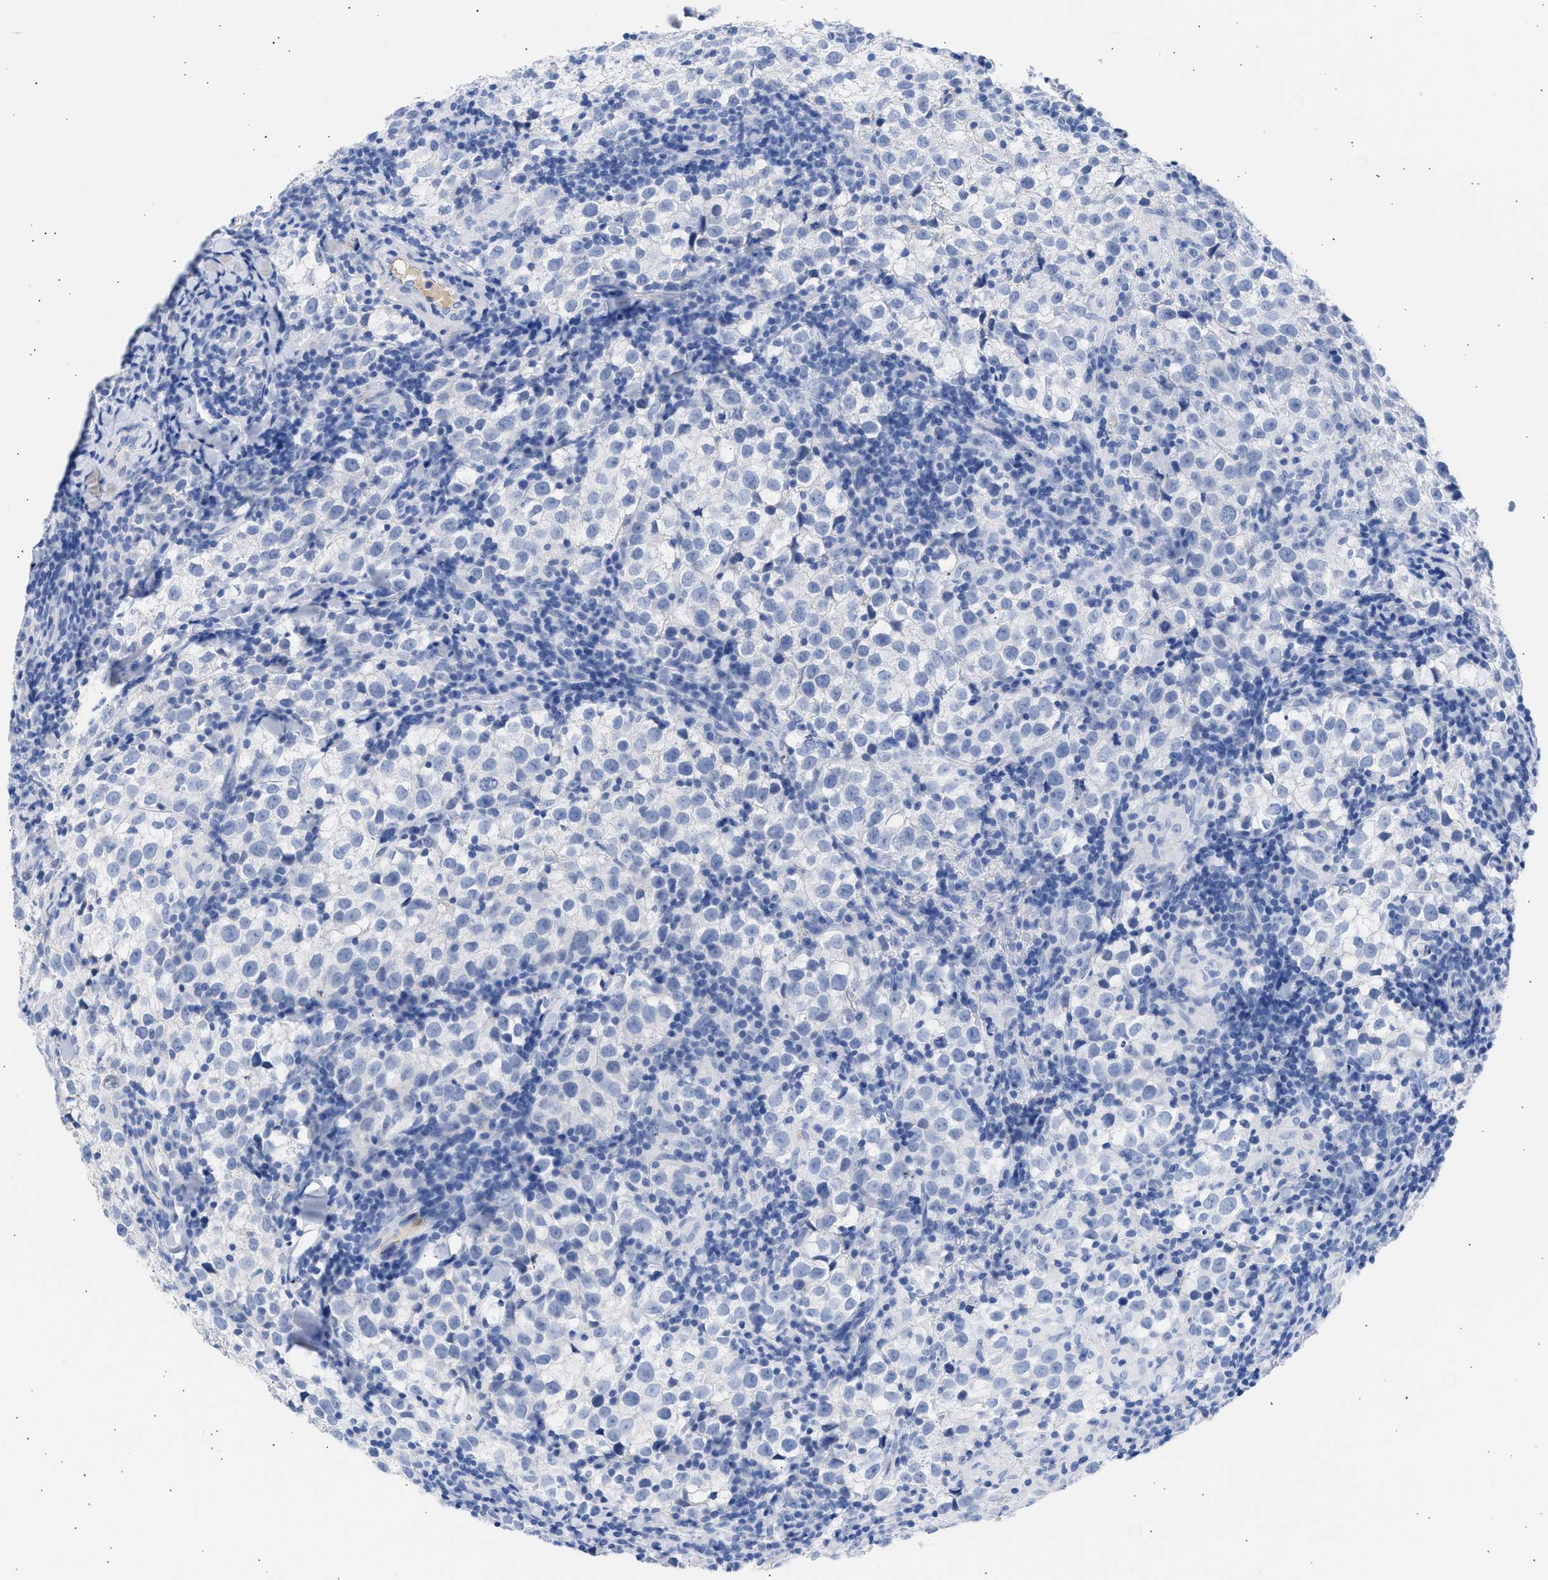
{"staining": {"intensity": "negative", "quantity": "none", "location": "none"}, "tissue": "testis cancer", "cell_type": "Tumor cells", "image_type": "cancer", "snomed": [{"axis": "morphology", "description": "Seminoma, NOS"}, {"axis": "morphology", "description": "Carcinoma, Embryonal, NOS"}, {"axis": "topography", "description": "Testis"}], "caption": "A micrograph of human testis cancer is negative for staining in tumor cells. (Brightfield microscopy of DAB (3,3'-diaminobenzidine) immunohistochemistry at high magnification).", "gene": "RSPH1", "patient": {"sex": "male", "age": 36}}